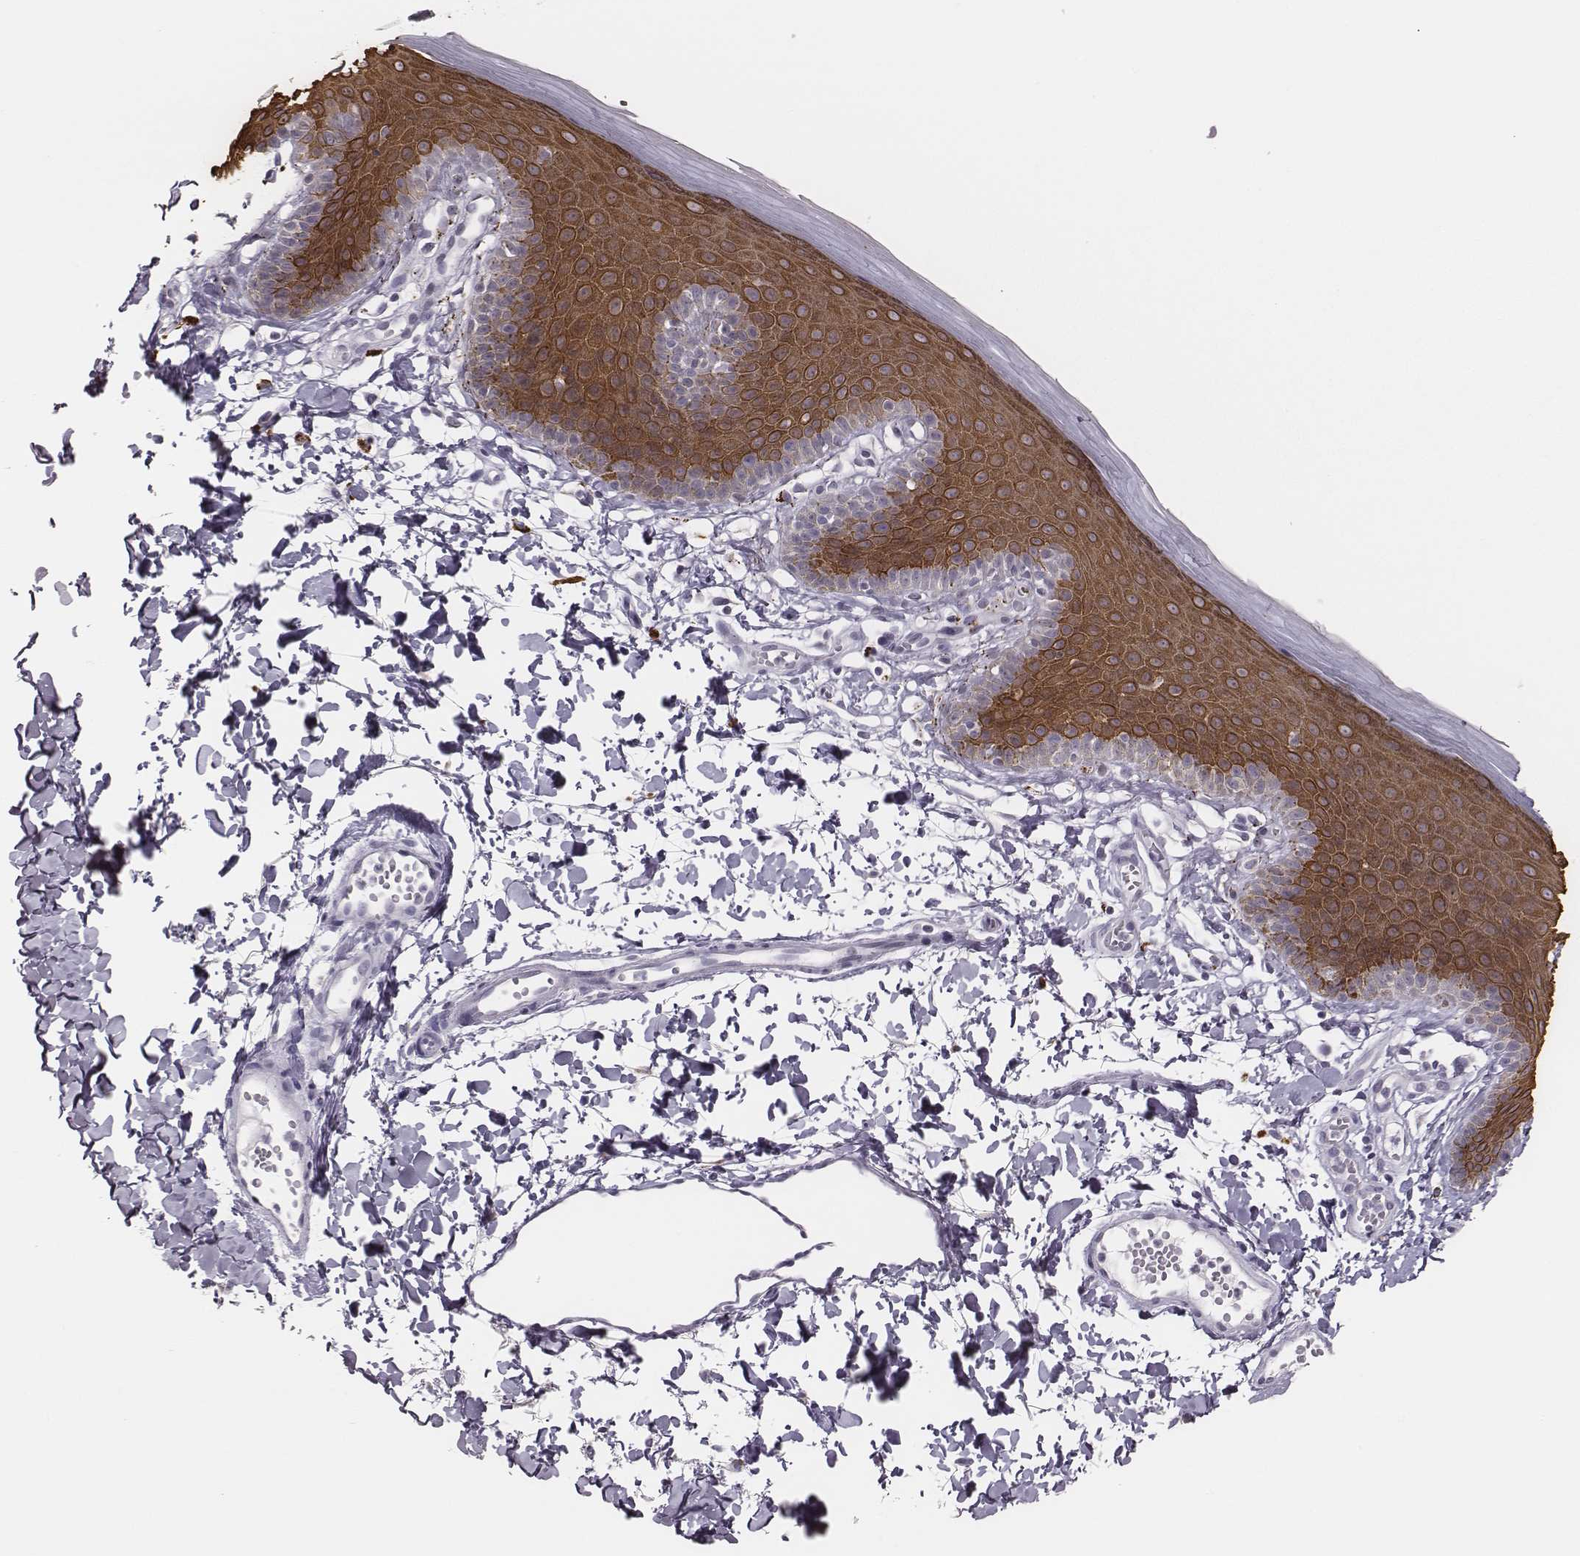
{"staining": {"intensity": "moderate", "quantity": ">75%", "location": "cytoplasmic/membranous"}, "tissue": "skin", "cell_type": "Epidermal cells", "image_type": "normal", "snomed": [{"axis": "morphology", "description": "Normal tissue, NOS"}, {"axis": "topography", "description": "Anal"}], "caption": "Epidermal cells reveal medium levels of moderate cytoplasmic/membranous positivity in approximately >75% of cells in normal skin. Nuclei are stained in blue.", "gene": "ADGRF4", "patient": {"sex": "male", "age": 53}}